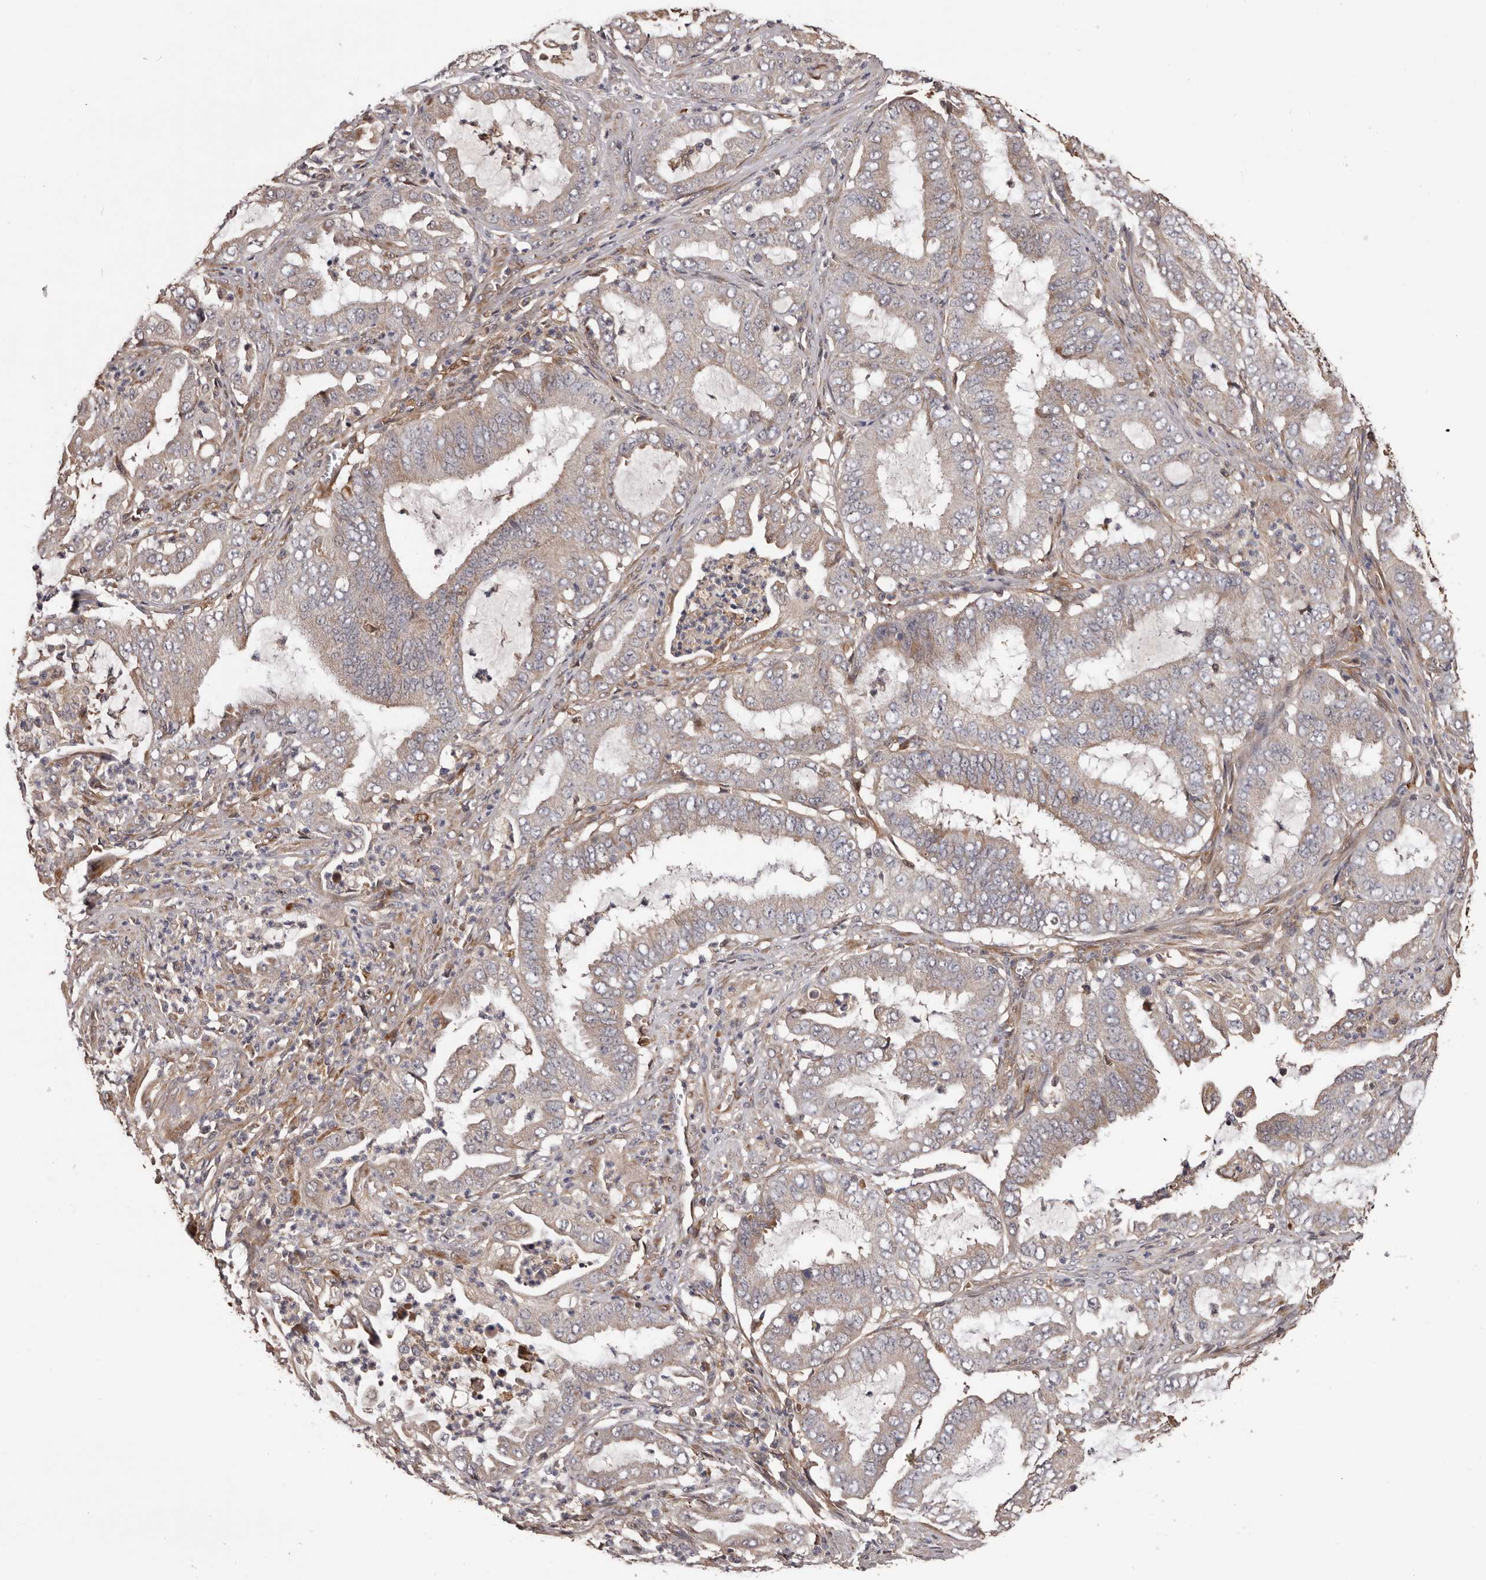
{"staining": {"intensity": "weak", "quantity": "<25%", "location": "cytoplasmic/membranous"}, "tissue": "endometrial cancer", "cell_type": "Tumor cells", "image_type": "cancer", "snomed": [{"axis": "morphology", "description": "Adenocarcinoma, NOS"}, {"axis": "topography", "description": "Endometrium"}], "caption": "IHC of endometrial cancer (adenocarcinoma) shows no staining in tumor cells. (IHC, brightfield microscopy, high magnification).", "gene": "ADAMTS2", "patient": {"sex": "female", "age": 51}}